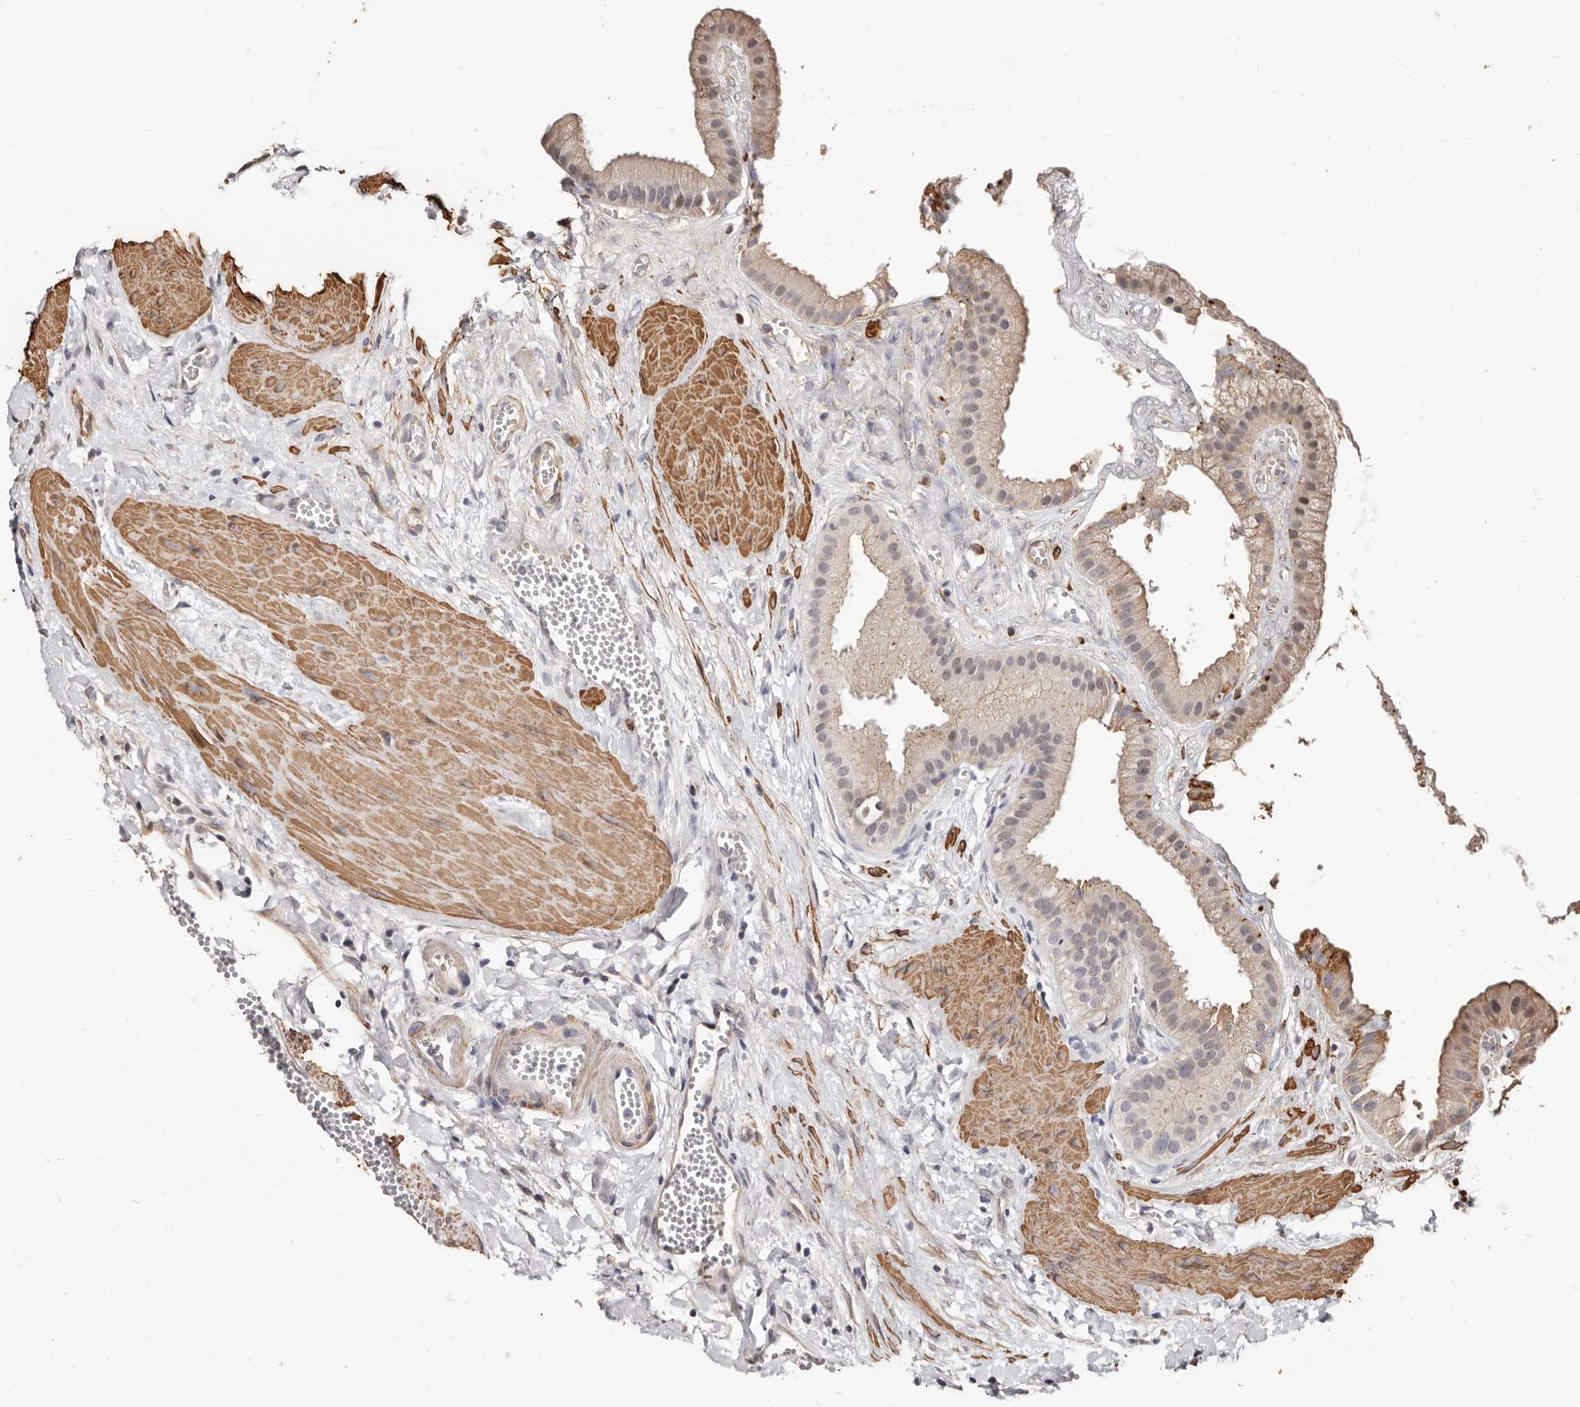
{"staining": {"intensity": "weak", "quantity": "25%-75%", "location": "cytoplasmic/membranous,nuclear"}, "tissue": "gallbladder", "cell_type": "Glandular cells", "image_type": "normal", "snomed": [{"axis": "morphology", "description": "Normal tissue, NOS"}, {"axis": "topography", "description": "Gallbladder"}], "caption": "Gallbladder stained with a brown dye exhibits weak cytoplasmic/membranous,nuclear positive staining in about 25%-75% of glandular cells.", "gene": "TRIP13", "patient": {"sex": "male", "age": 55}}